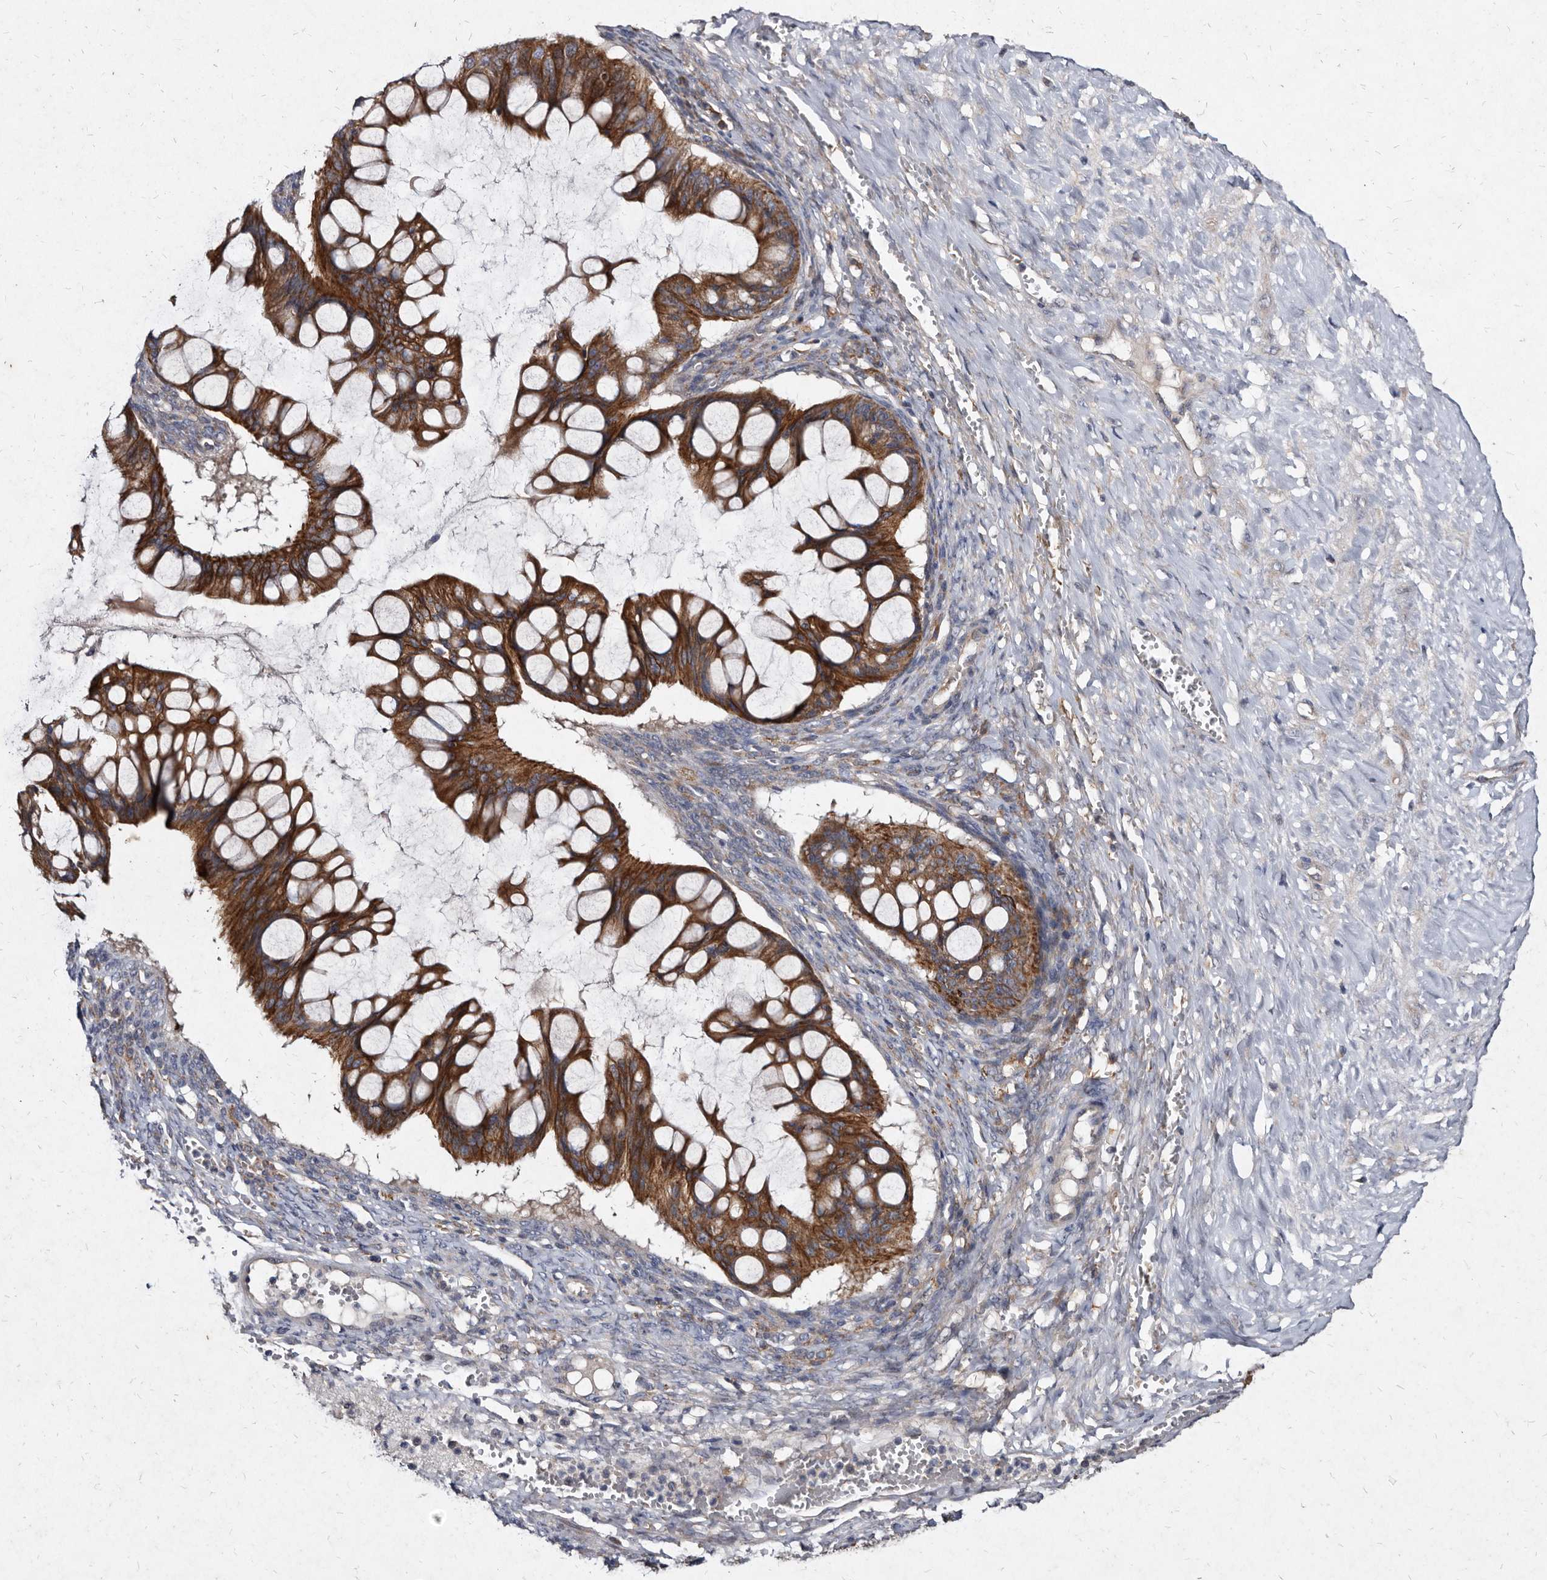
{"staining": {"intensity": "strong", "quantity": ">75%", "location": "cytoplasmic/membranous"}, "tissue": "ovarian cancer", "cell_type": "Tumor cells", "image_type": "cancer", "snomed": [{"axis": "morphology", "description": "Cystadenocarcinoma, mucinous, NOS"}, {"axis": "topography", "description": "Ovary"}], "caption": "A high amount of strong cytoplasmic/membranous positivity is seen in about >75% of tumor cells in ovarian cancer tissue.", "gene": "YPEL3", "patient": {"sex": "female", "age": 73}}